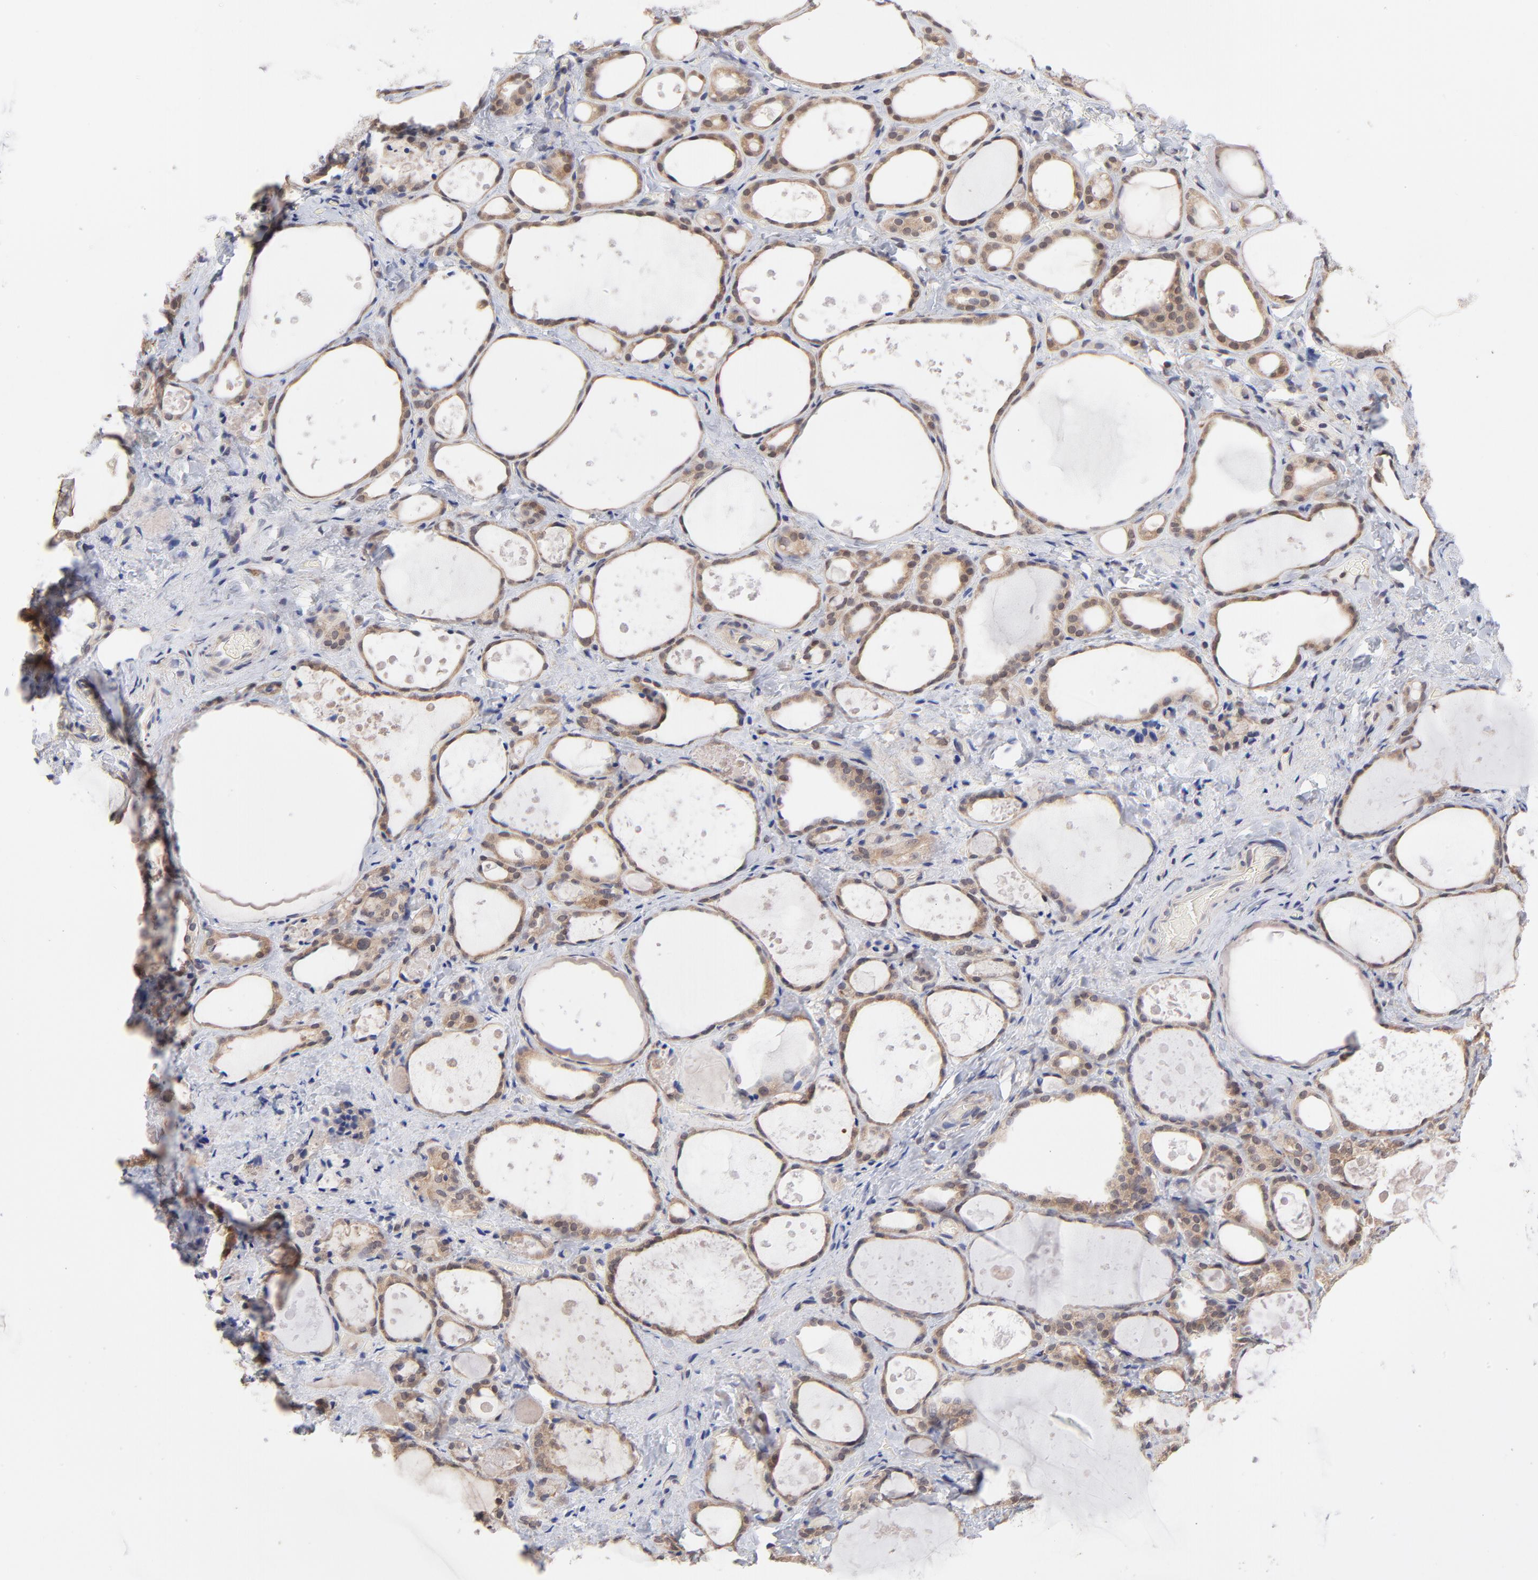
{"staining": {"intensity": "weak", "quantity": ">75%", "location": "cytoplasmic/membranous"}, "tissue": "thyroid gland", "cell_type": "Glandular cells", "image_type": "normal", "snomed": [{"axis": "morphology", "description": "Normal tissue, NOS"}, {"axis": "topography", "description": "Thyroid gland"}], "caption": "Brown immunohistochemical staining in normal human thyroid gland reveals weak cytoplasmic/membranous staining in about >75% of glandular cells.", "gene": "PCMT1", "patient": {"sex": "female", "age": 75}}